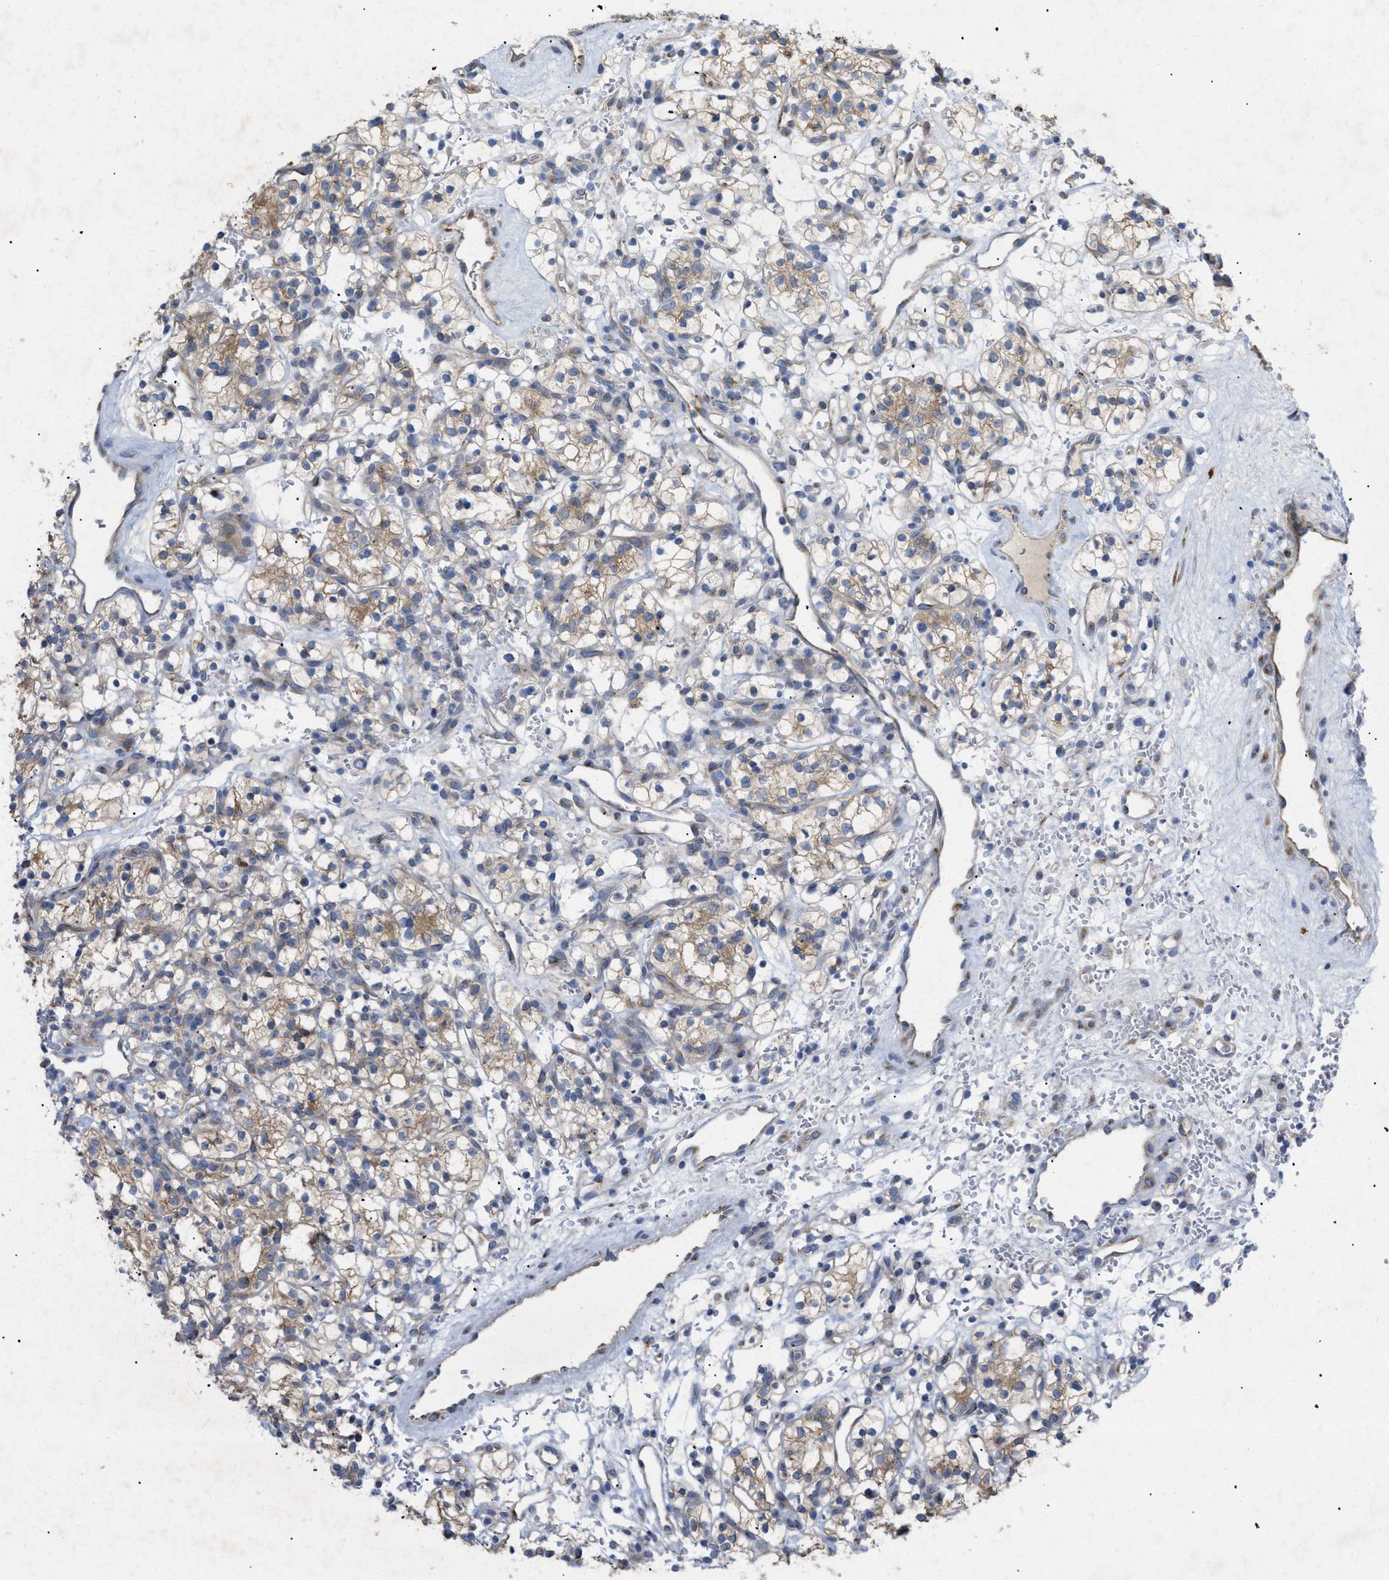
{"staining": {"intensity": "moderate", "quantity": ">75%", "location": "cytoplasmic/membranous"}, "tissue": "renal cancer", "cell_type": "Tumor cells", "image_type": "cancer", "snomed": [{"axis": "morphology", "description": "Adenocarcinoma, NOS"}, {"axis": "topography", "description": "Kidney"}], "caption": "DAB (3,3'-diaminobenzidine) immunohistochemical staining of adenocarcinoma (renal) reveals moderate cytoplasmic/membranous protein expression in approximately >75% of tumor cells.", "gene": "SLC50A1", "patient": {"sex": "female", "age": 57}}